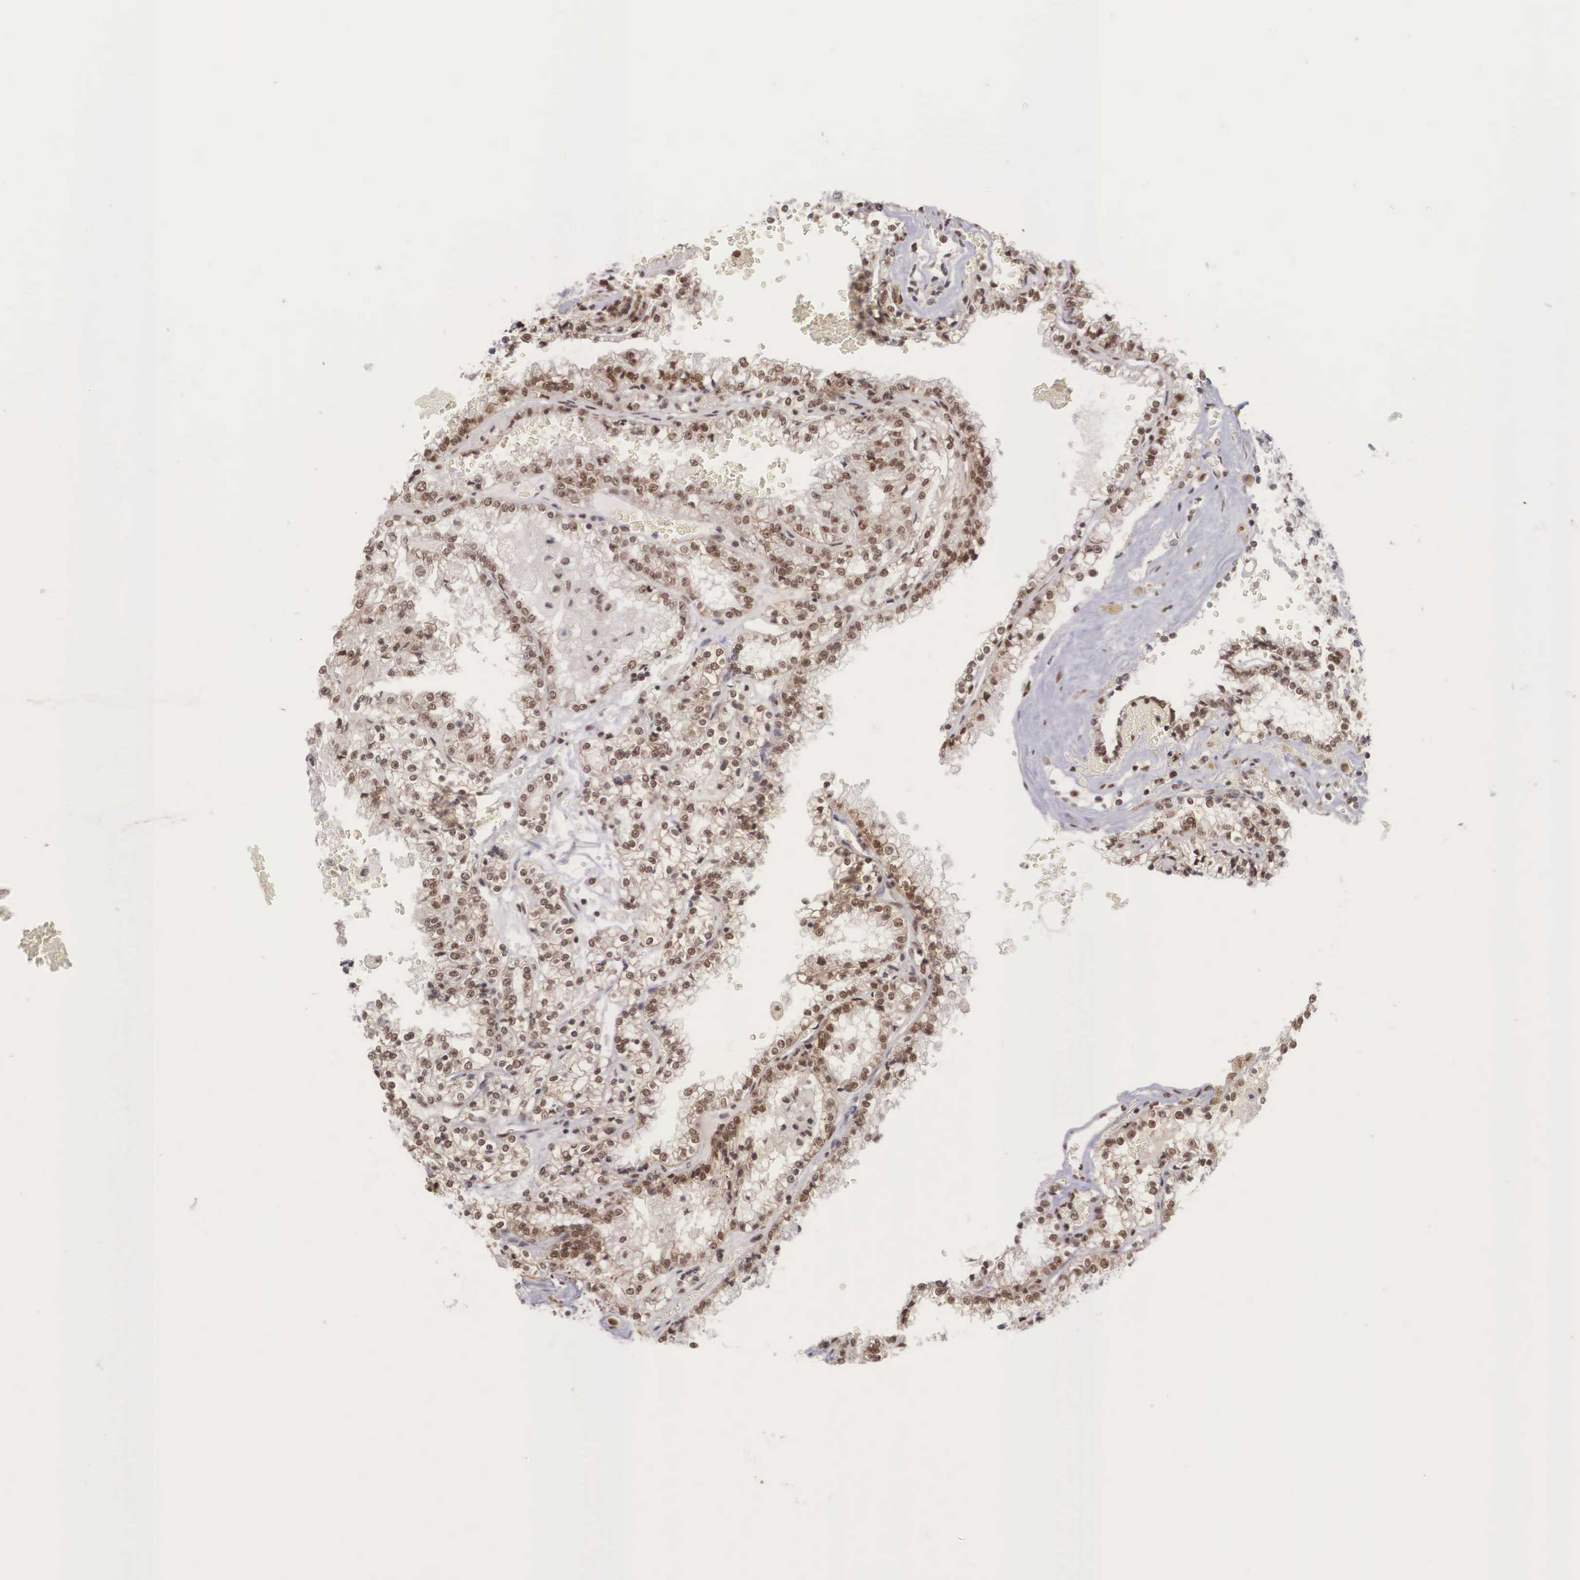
{"staining": {"intensity": "moderate", "quantity": ">75%", "location": "nuclear"}, "tissue": "renal cancer", "cell_type": "Tumor cells", "image_type": "cancer", "snomed": [{"axis": "morphology", "description": "Adenocarcinoma, NOS"}, {"axis": "topography", "description": "Kidney"}], "caption": "Adenocarcinoma (renal) stained with immunohistochemistry (IHC) demonstrates moderate nuclear expression in approximately >75% of tumor cells.", "gene": "POLR2F", "patient": {"sex": "female", "age": 56}}